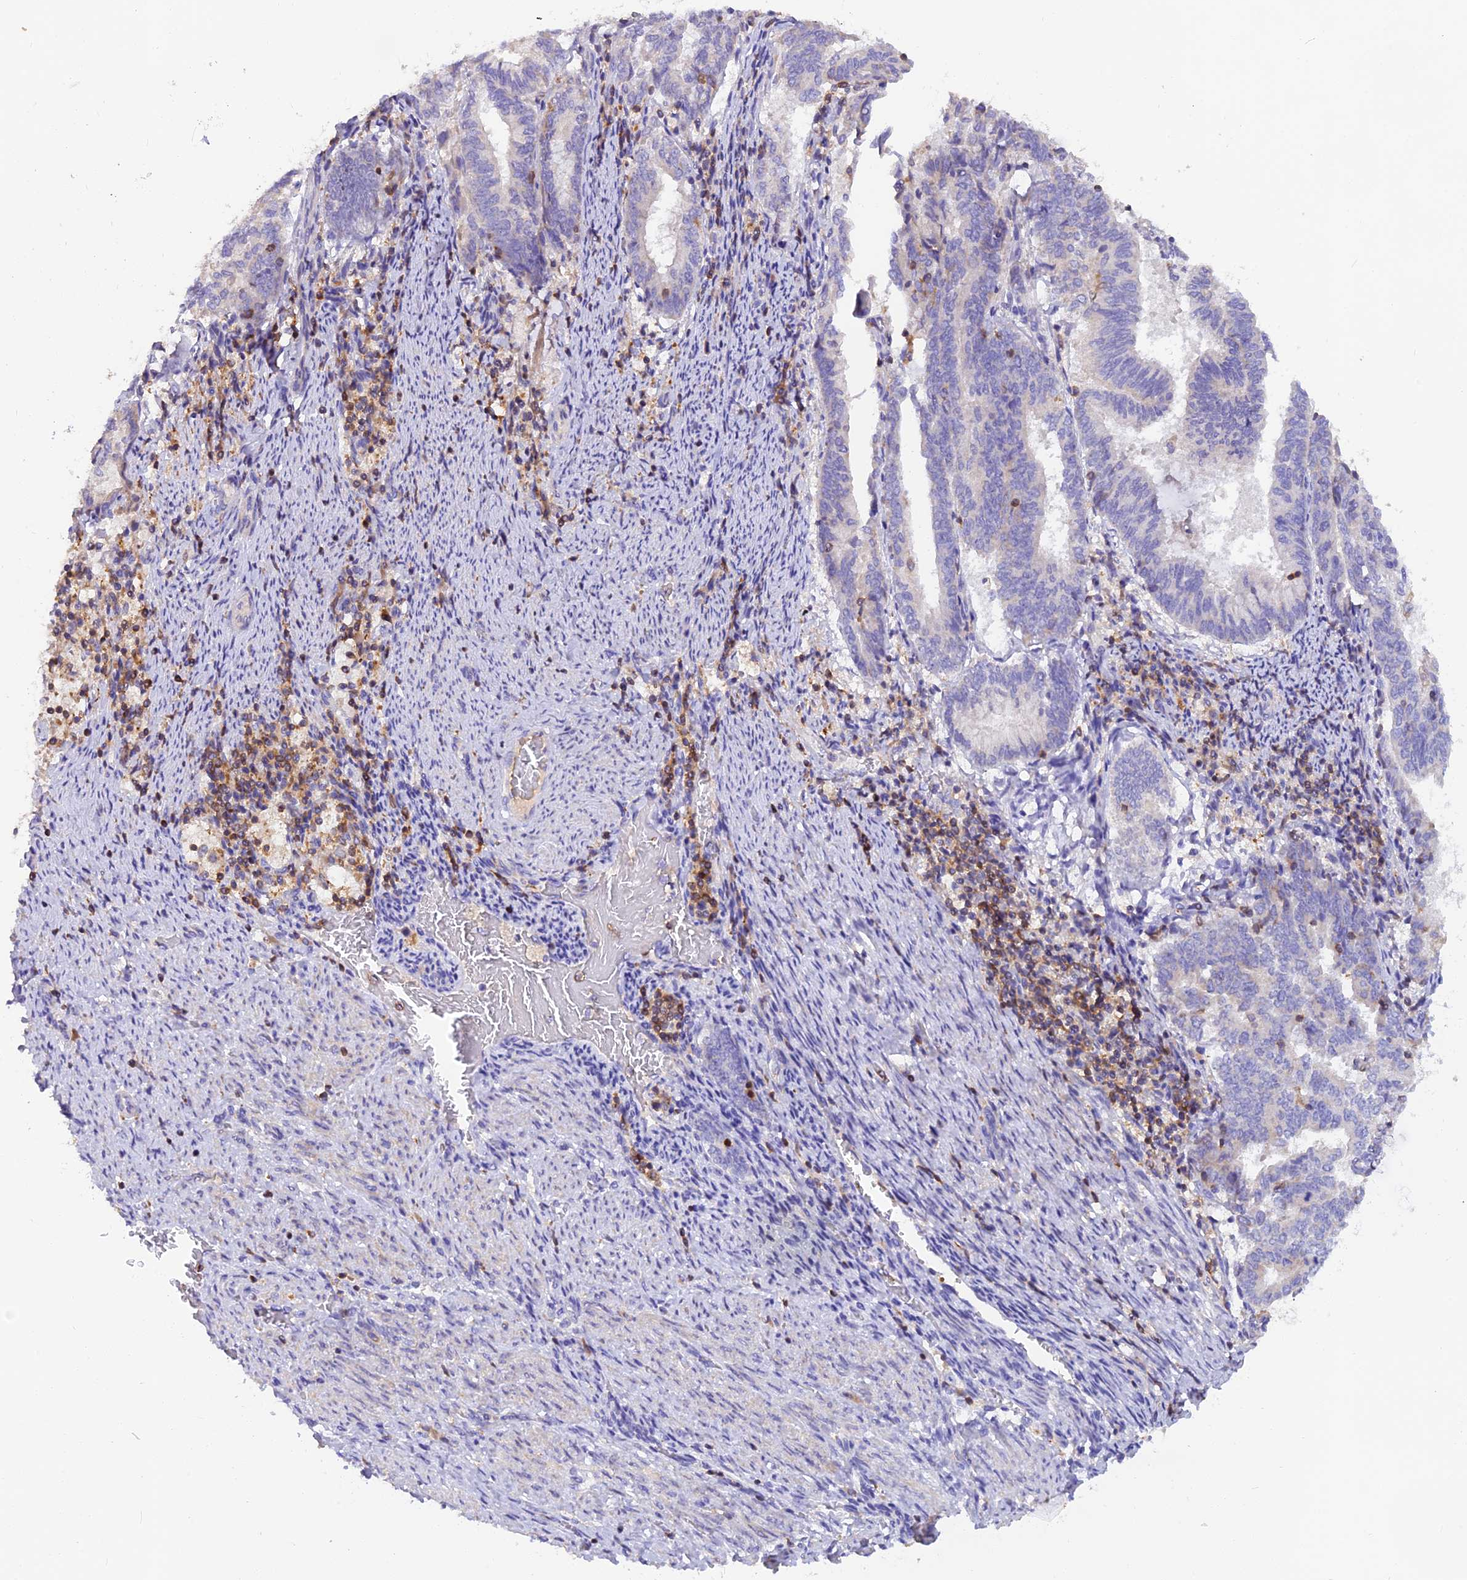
{"staining": {"intensity": "weak", "quantity": "<25%", "location": "cytoplasmic/membranous"}, "tissue": "endometrial cancer", "cell_type": "Tumor cells", "image_type": "cancer", "snomed": [{"axis": "morphology", "description": "Adenocarcinoma, NOS"}, {"axis": "topography", "description": "Endometrium"}], "caption": "Immunohistochemistry of human endometrial cancer reveals no expression in tumor cells.", "gene": "LPXN", "patient": {"sex": "female", "age": 80}}